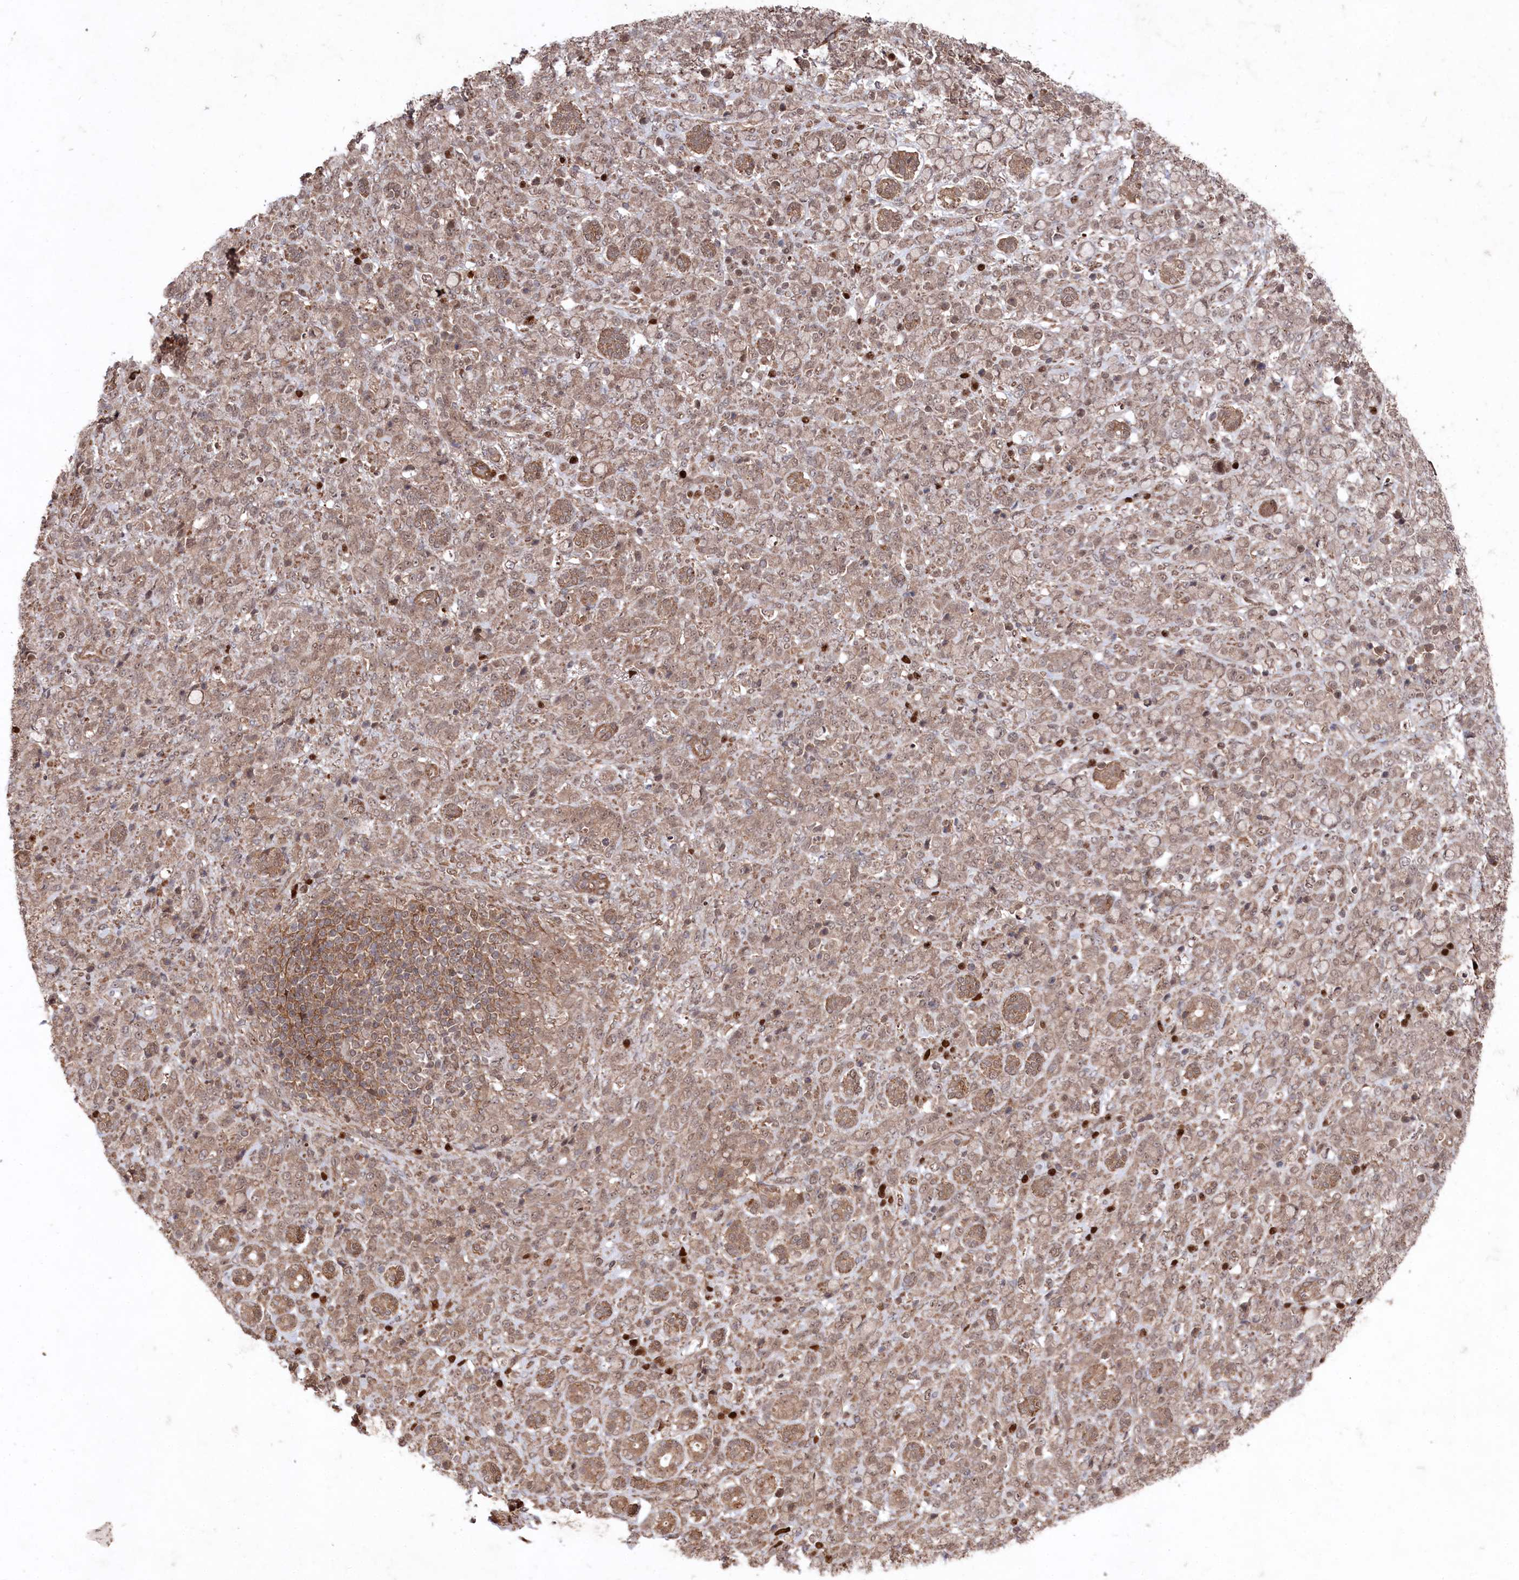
{"staining": {"intensity": "weak", "quantity": ">75%", "location": "cytoplasmic/membranous,nuclear"}, "tissue": "stomach cancer", "cell_type": "Tumor cells", "image_type": "cancer", "snomed": [{"axis": "morphology", "description": "Adenocarcinoma, NOS"}, {"axis": "topography", "description": "Stomach"}], "caption": "Immunohistochemical staining of human stomach adenocarcinoma exhibits low levels of weak cytoplasmic/membranous and nuclear protein positivity in approximately >75% of tumor cells.", "gene": "BORCS7", "patient": {"sex": "female", "age": 79}}